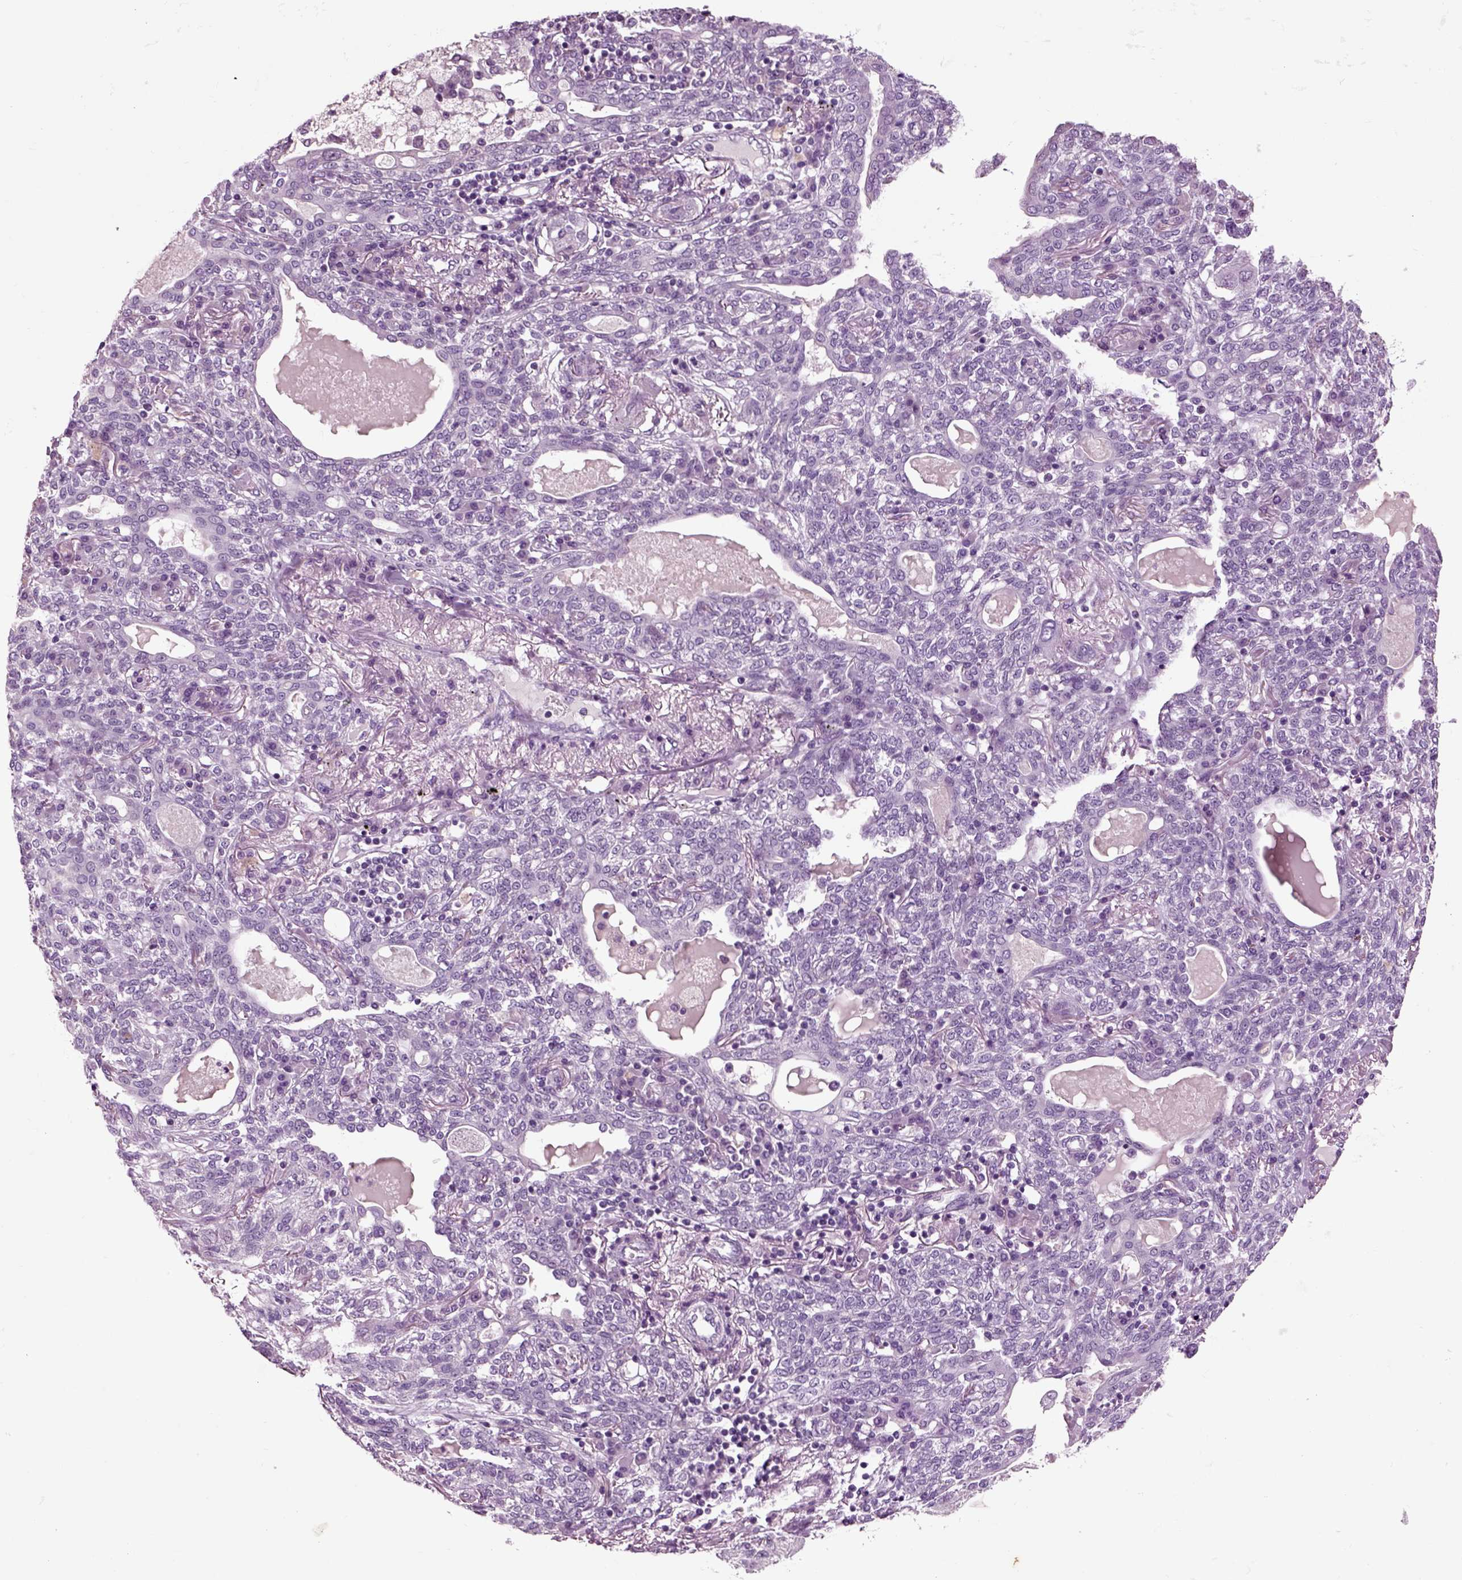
{"staining": {"intensity": "negative", "quantity": "none", "location": "none"}, "tissue": "lung cancer", "cell_type": "Tumor cells", "image_type": "cancer", "snomed": [{"axis": "morphology", "description": "Squamous cell carcinoma, NOS"}, {"axis": "topography", "description": "Lung"}], "caption": "Histopathology image shows no significant protein staining in tumor cells of lung cancer.", "gene": "CHGB", "patient": {"sex": "female", "age": 70}}